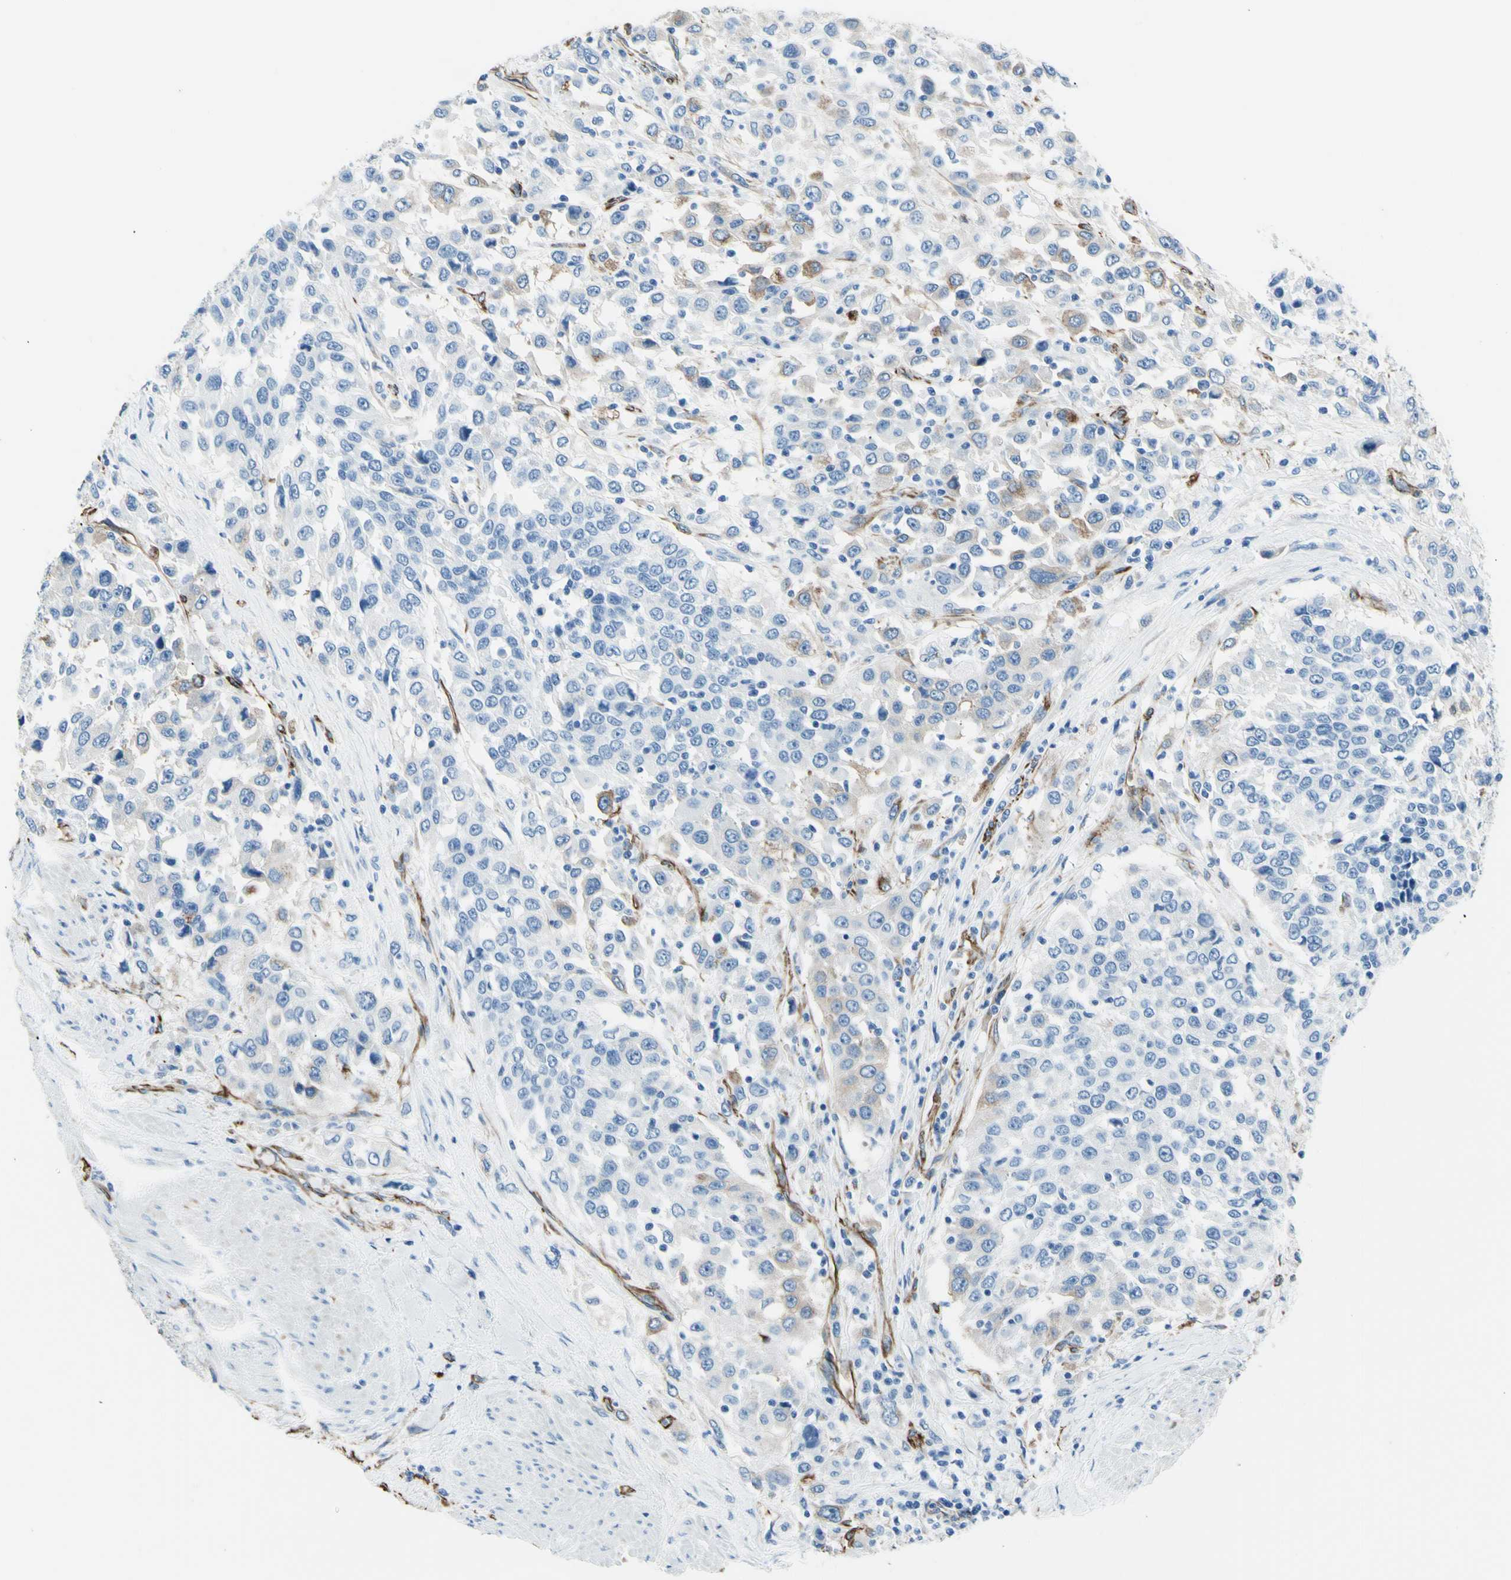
{"staining": {"intensity": "negative", "quantity": "none", "location": "none"}, "tissue": "urothelial cancer", "cell_type": "Tumor cells", "image_type": "cancer", "snomed": [{"axis": "morphology", "description": "Urothelial carcinoma, High grade"}, {"axis": "topography", "description": "Urinary bladder"}], "caption": "IHC of urothelial carcinoma (high-grade) shows no staining in tumor cells.", "gene": "PTH2R", "patient": {"sex": "female", "age": 80}}